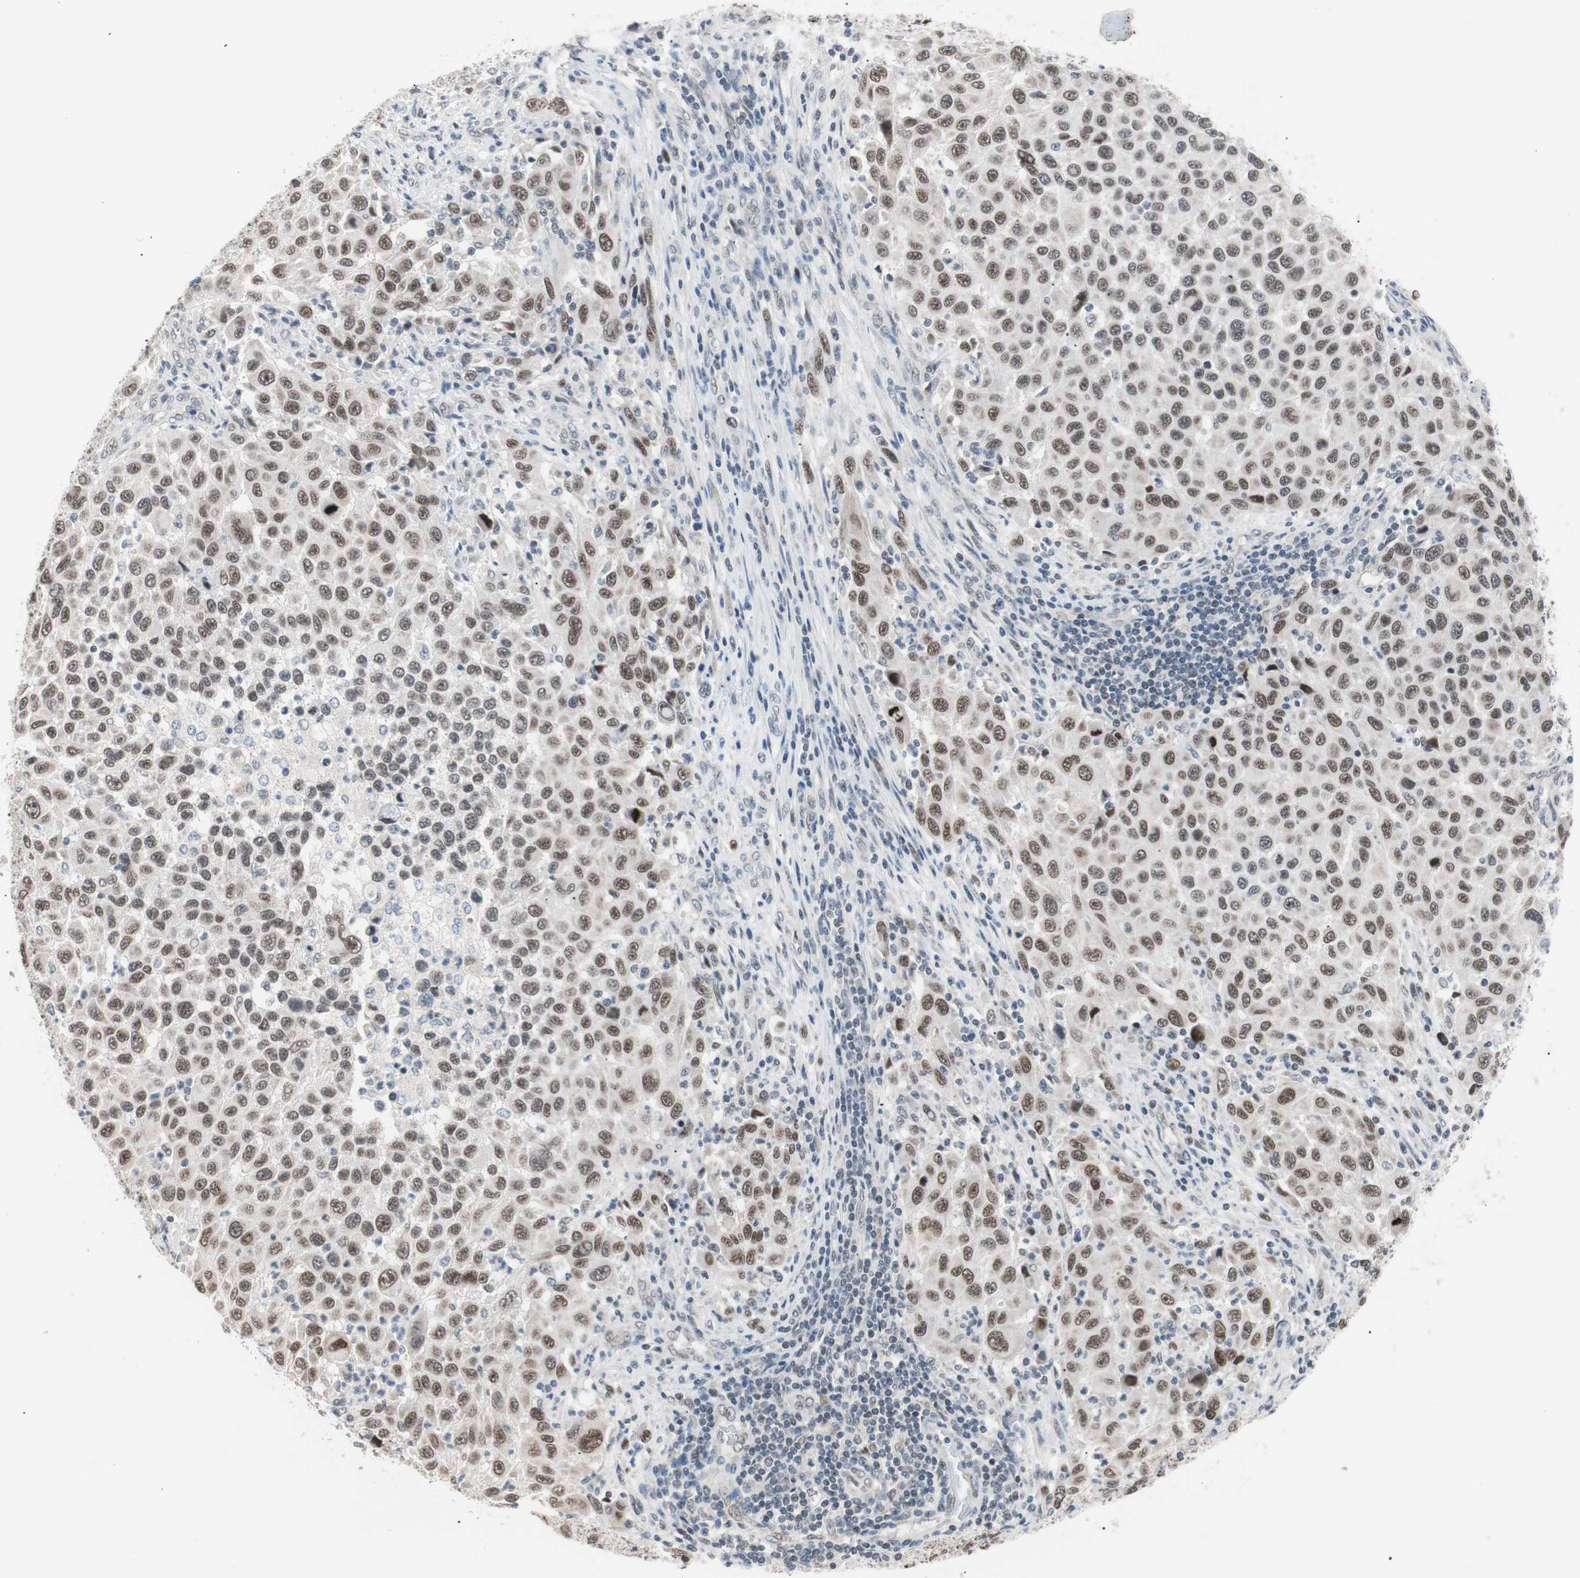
{"staining": {"intensity": "moderate", "quantity": ">75%", "location": "nuclear"}, "tissue": "melanoma", "cell_type": "Tumor cells", "image_type": "cancer", "snomed": [{"axis": "morphology", "description": "Malignant melanoma, Metastatic site"}, {"axis": "topography", "description": "Lymph node"}], "caption": "Malignant melanoma (metastatic site) tissue demonstrates moderate nuclear staining in about >75% of tumor cells Immunohistochemistry stains the protein of interest in brown and the nuclei are stained blue.", "gene": "LIG3", "patient": {"sex": "male", "age": 61}}